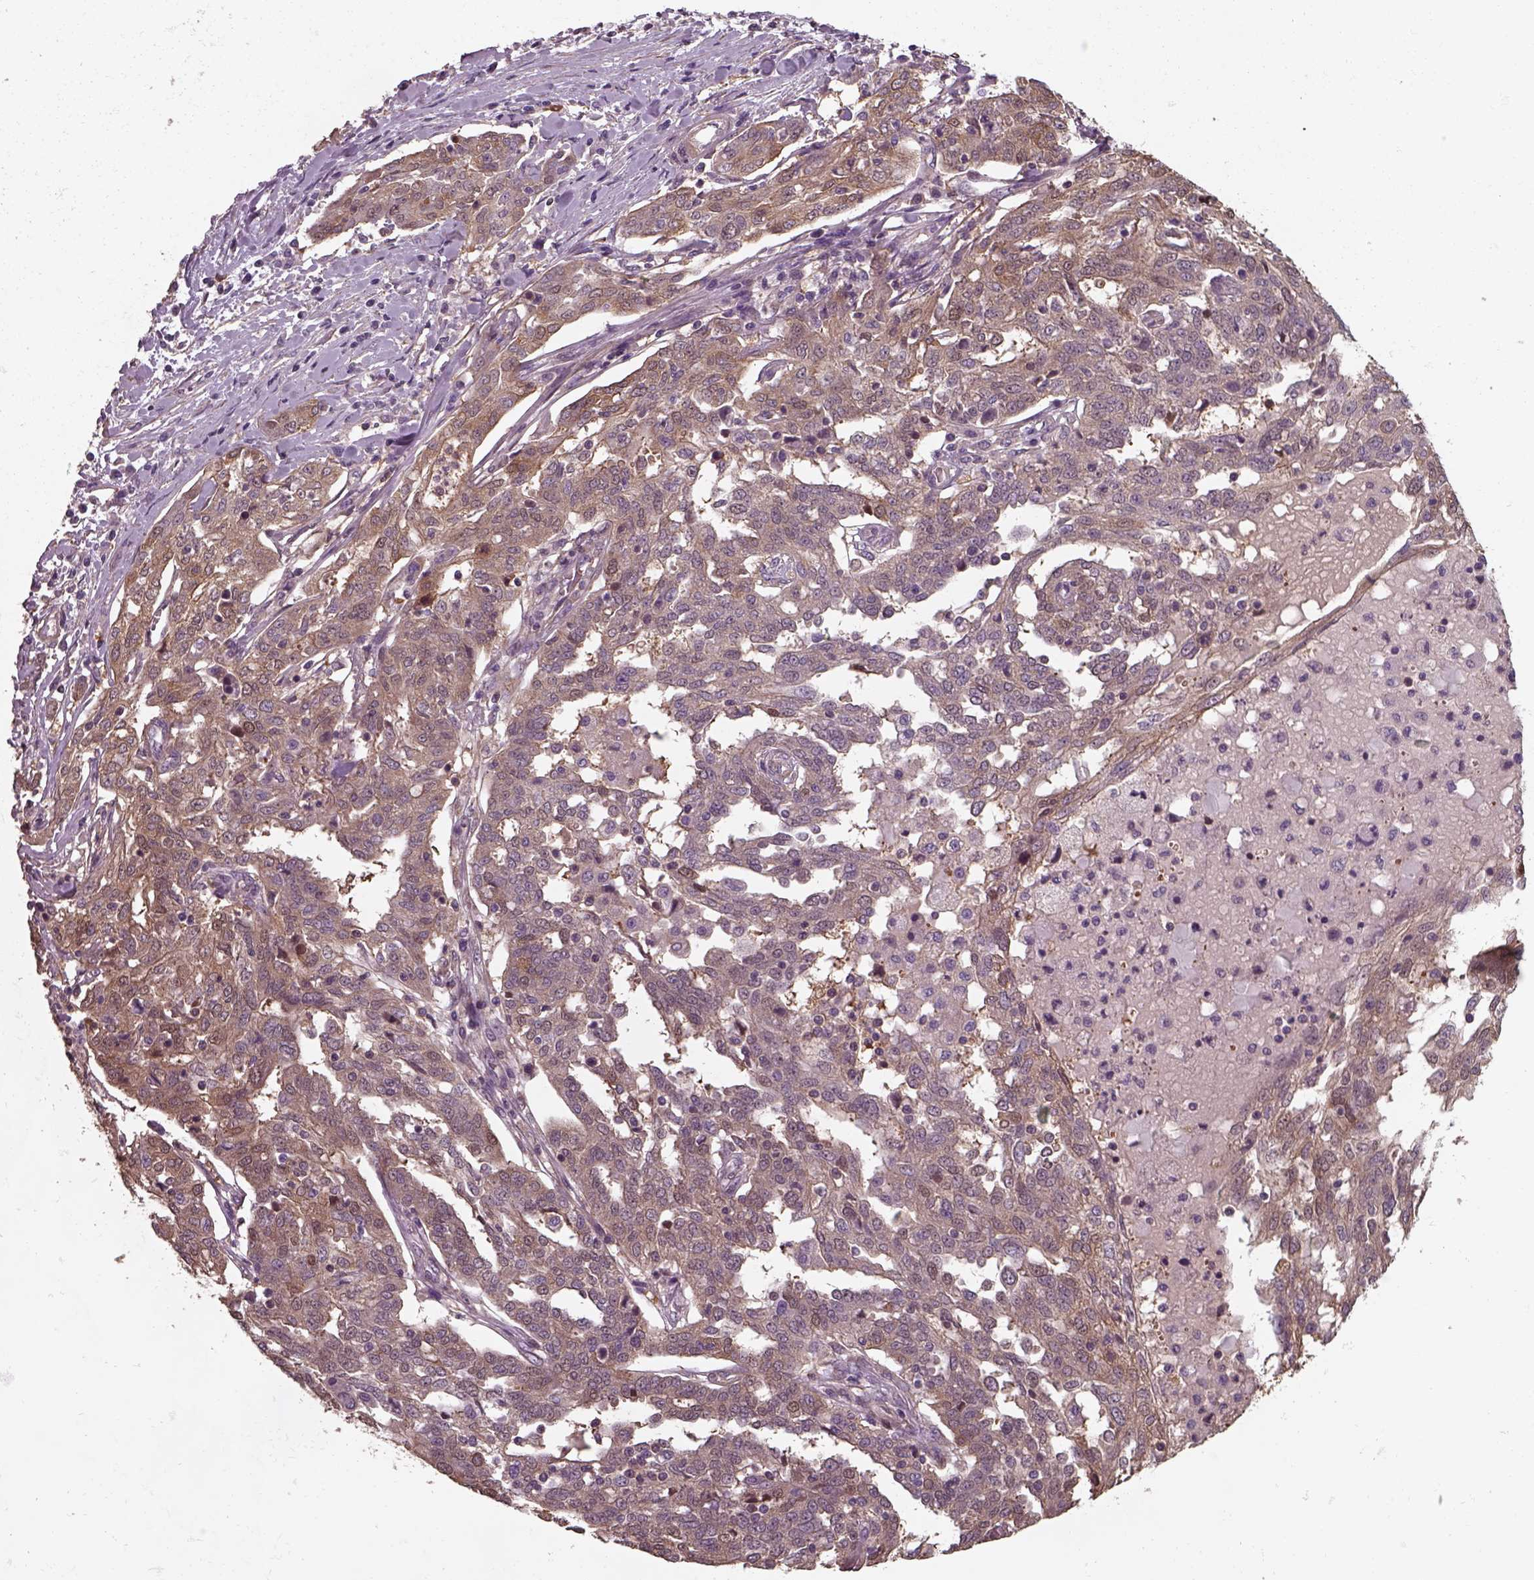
{"staining": {"intensity": "moderate", "quantity": "<25%", "location": "cytoplasmic/membranous"}, "tissue": "ovarian cancer", "cell_type": "Tumor cells", "image_type": "cancer", "snomed": [{"axis": "morphology", "description": "Cystadenocarcinoma, serous, NOS"}, {"axis": "topography", "description": "Ovary"}], "caption": "Immunohistochemistry (IHC) (DAB (3,3'-diaminobenzidine)) staining of human ovarian serous cystadenocarcinoma shows moderate cytoplasmic/membranous protein positivity in approximately <25% of tumor cells. (DAB IHC, brown staining for protein, blue staining for nuclei).", "gene": "ISYNA1", "patient": {"sex": "female", "age": 67}}